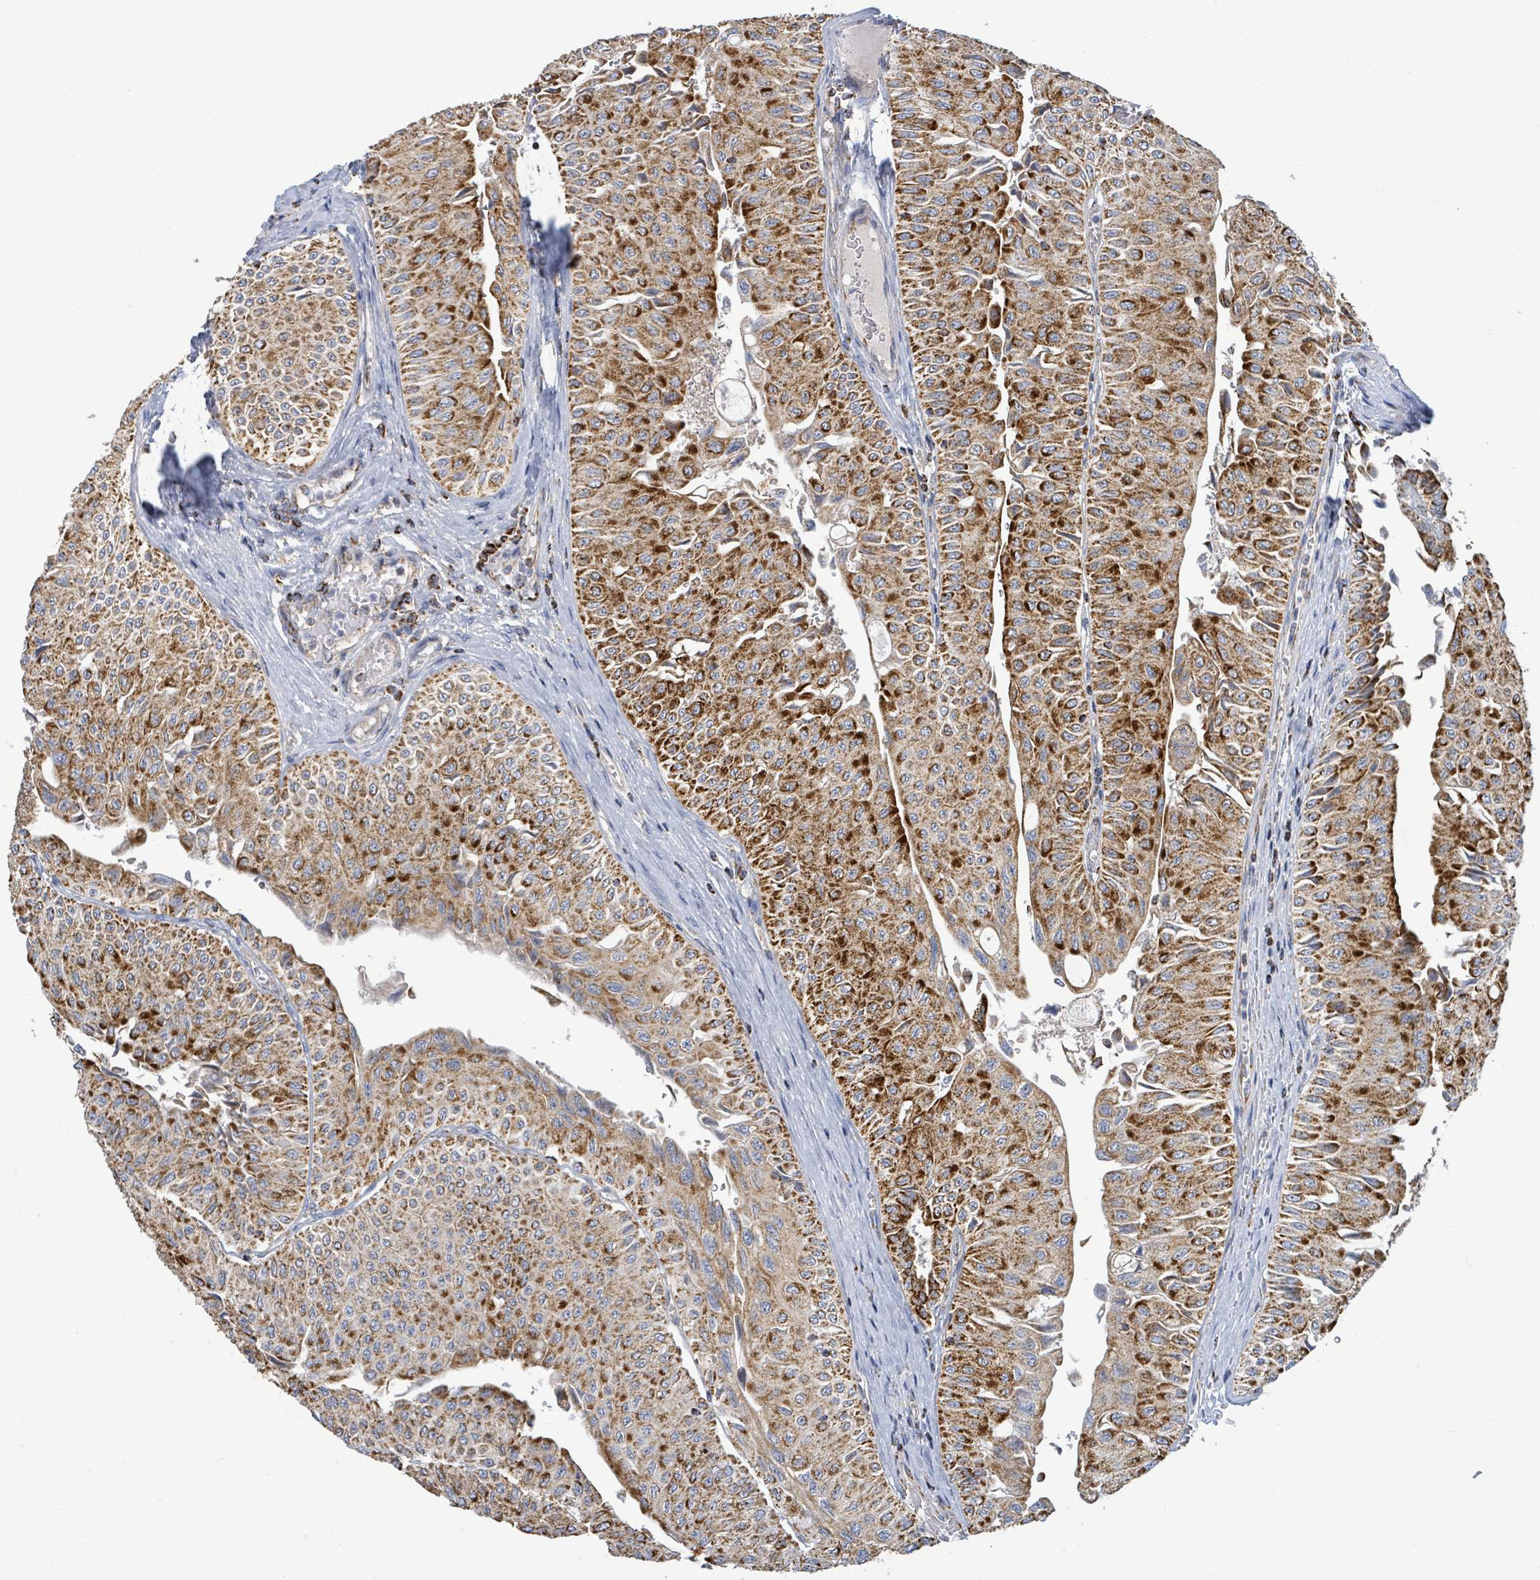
{"staining": {"intensity": "strong", "quantity": ">75%", "location": "cytoplasmic/membranous"}, "tissue": "urothelial cancer", "cell_type": "Tumor cells", "image_type": "cancer", "snomed": [{"axis": "morphology", "description": "Urothelial carcinoma, NOS"}, {"axis": "topography", "description": "Urinary bladder"}], "caption": "Strong cytoplasmic/membranous protein positivity is present in about >75% of tumor cells in transitional cell carcinoma.", "gene": "SUCLG2", "patient": {"sex": "male", "age": 59}}